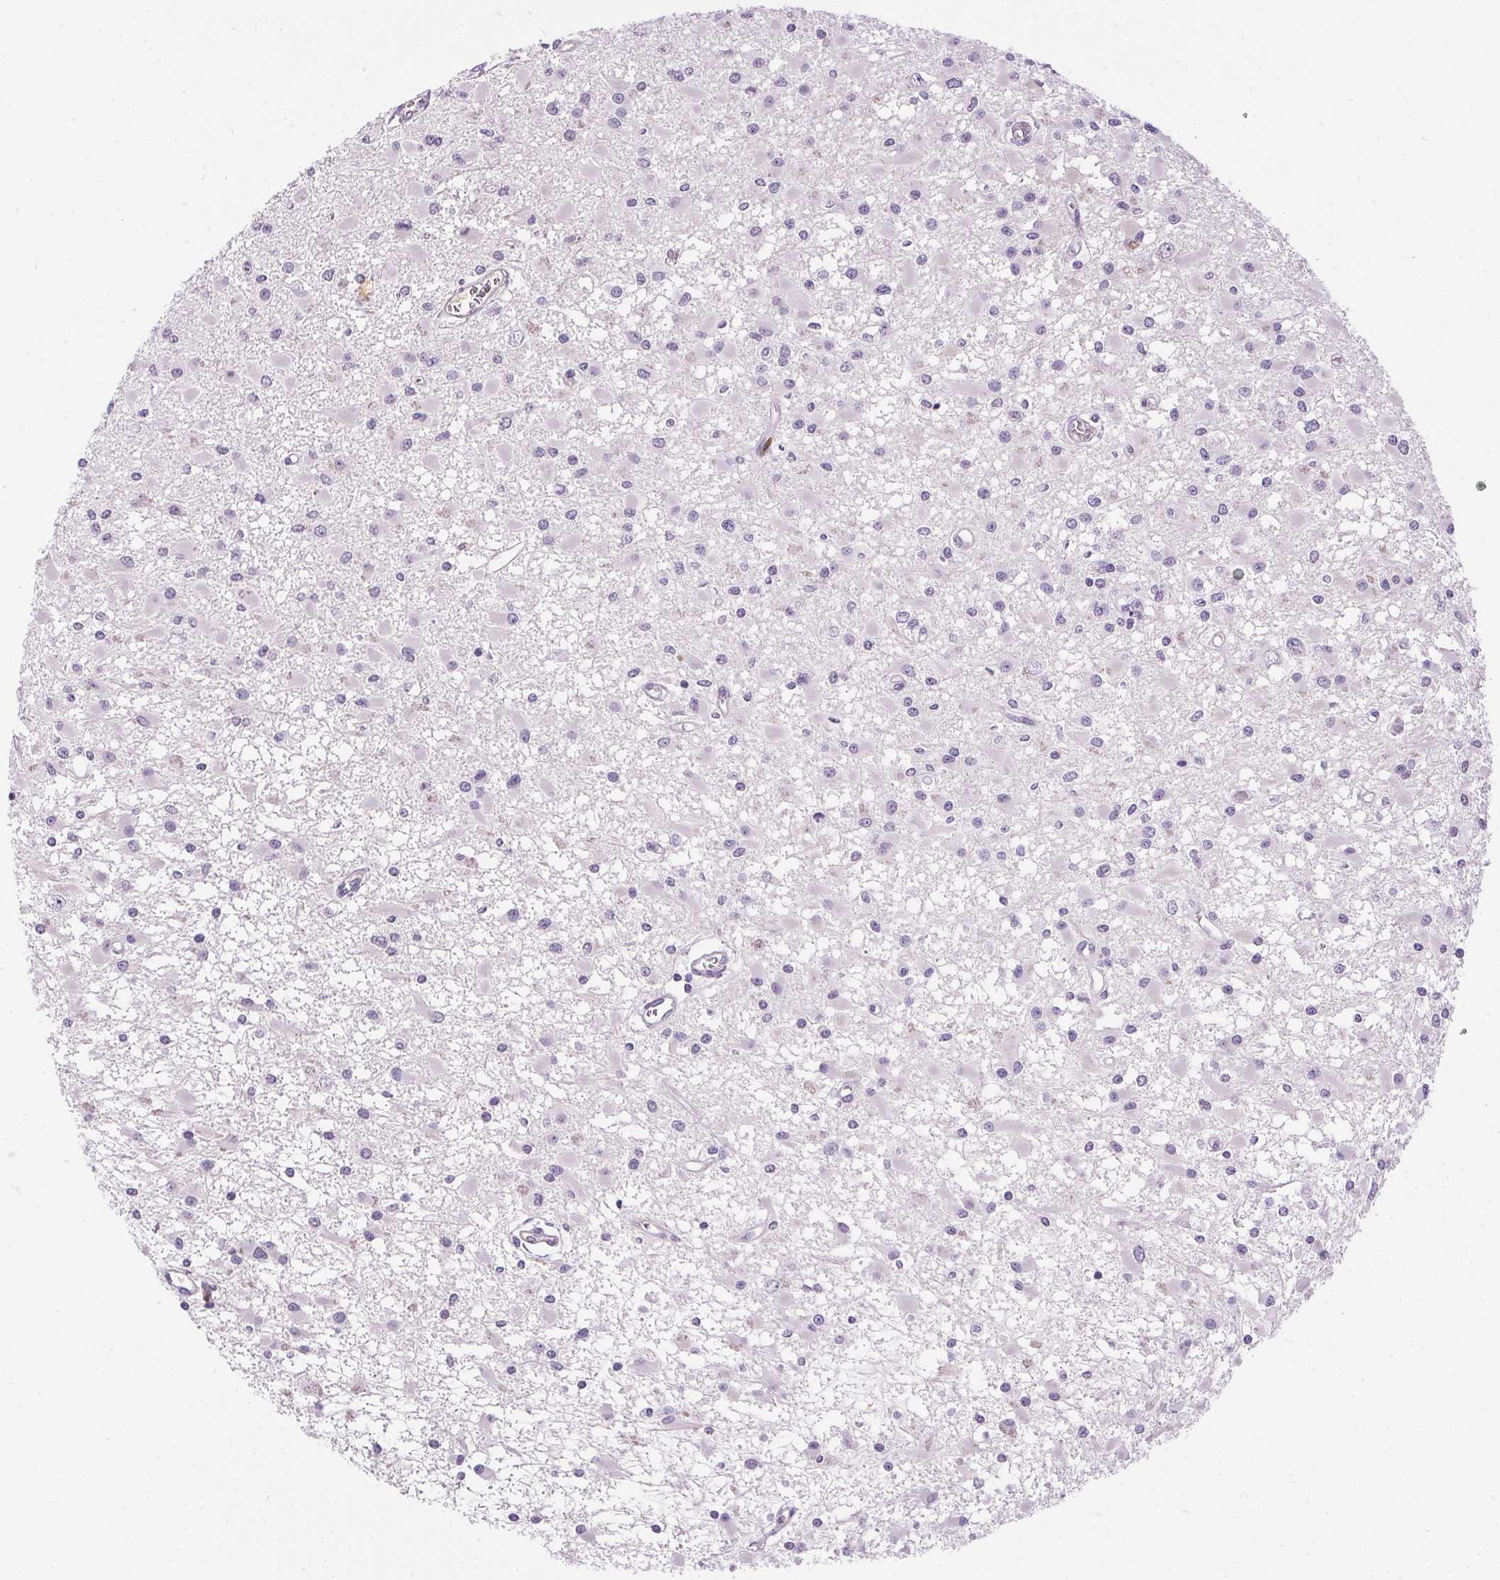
{"staining": {"intensity": "negative", "quantity": "none", "location": "none"}, "tissue": "glioma", "cell_type": "Tumor cells", "image_type": "cancer", "snomed": [{"axis": "morphology", "description": "Glioma, malignant, High grade"}, {"axis": "topography", "description": "Brain"}], "caption": "Tumor cells show no significant expression in glioma. (Brightfield microscopy of DAB (3,3'-diaminobenzidine) immunohistochemistry at high magnification).", "gene": "ORM1", "patient": {"sex": "male", "age": 54}}